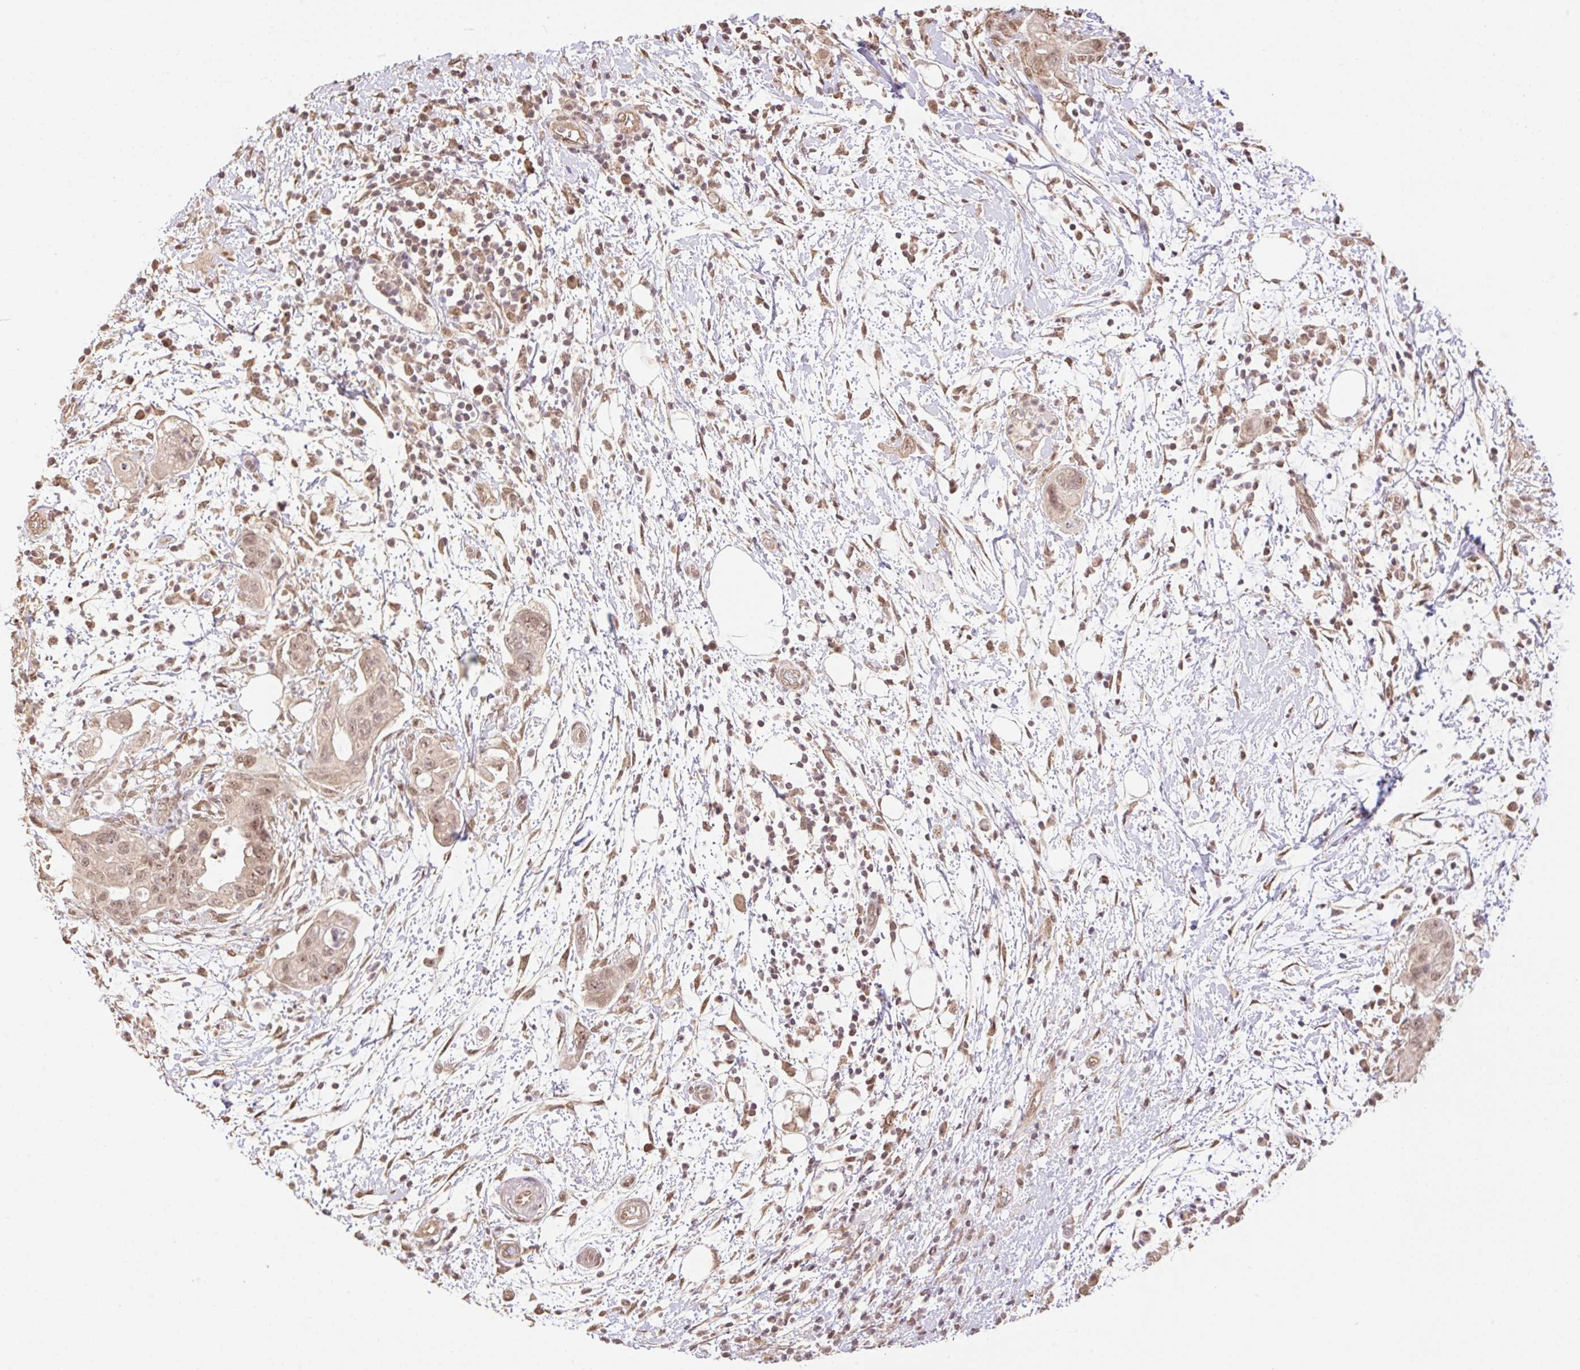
{"staining": {"intensity": "weak", "quantity": ">75%", "location": "cytoplasmic/membranous,nuclear"}, "tissue": "pancreatic cancer", "cell_type": "Tumor cells", "image_type": "cancer", "snomed": [{"axis": "morphology", "description": "Adenocarcinoma, NOS"}, {"axis": "topography", "description": "Pancreas"}], "caption": "Immunohistochemistry (IHC) photomicrograph of human pancreatic cancer (adenocarcinoma) stained for a protein (brown), which shows low levels of weak cytoplasmic/membranous and nuclear positivity in about >75% of tumor cells.", "gene": "VPS25", "patient": {"sex": "female", "age": 73}}